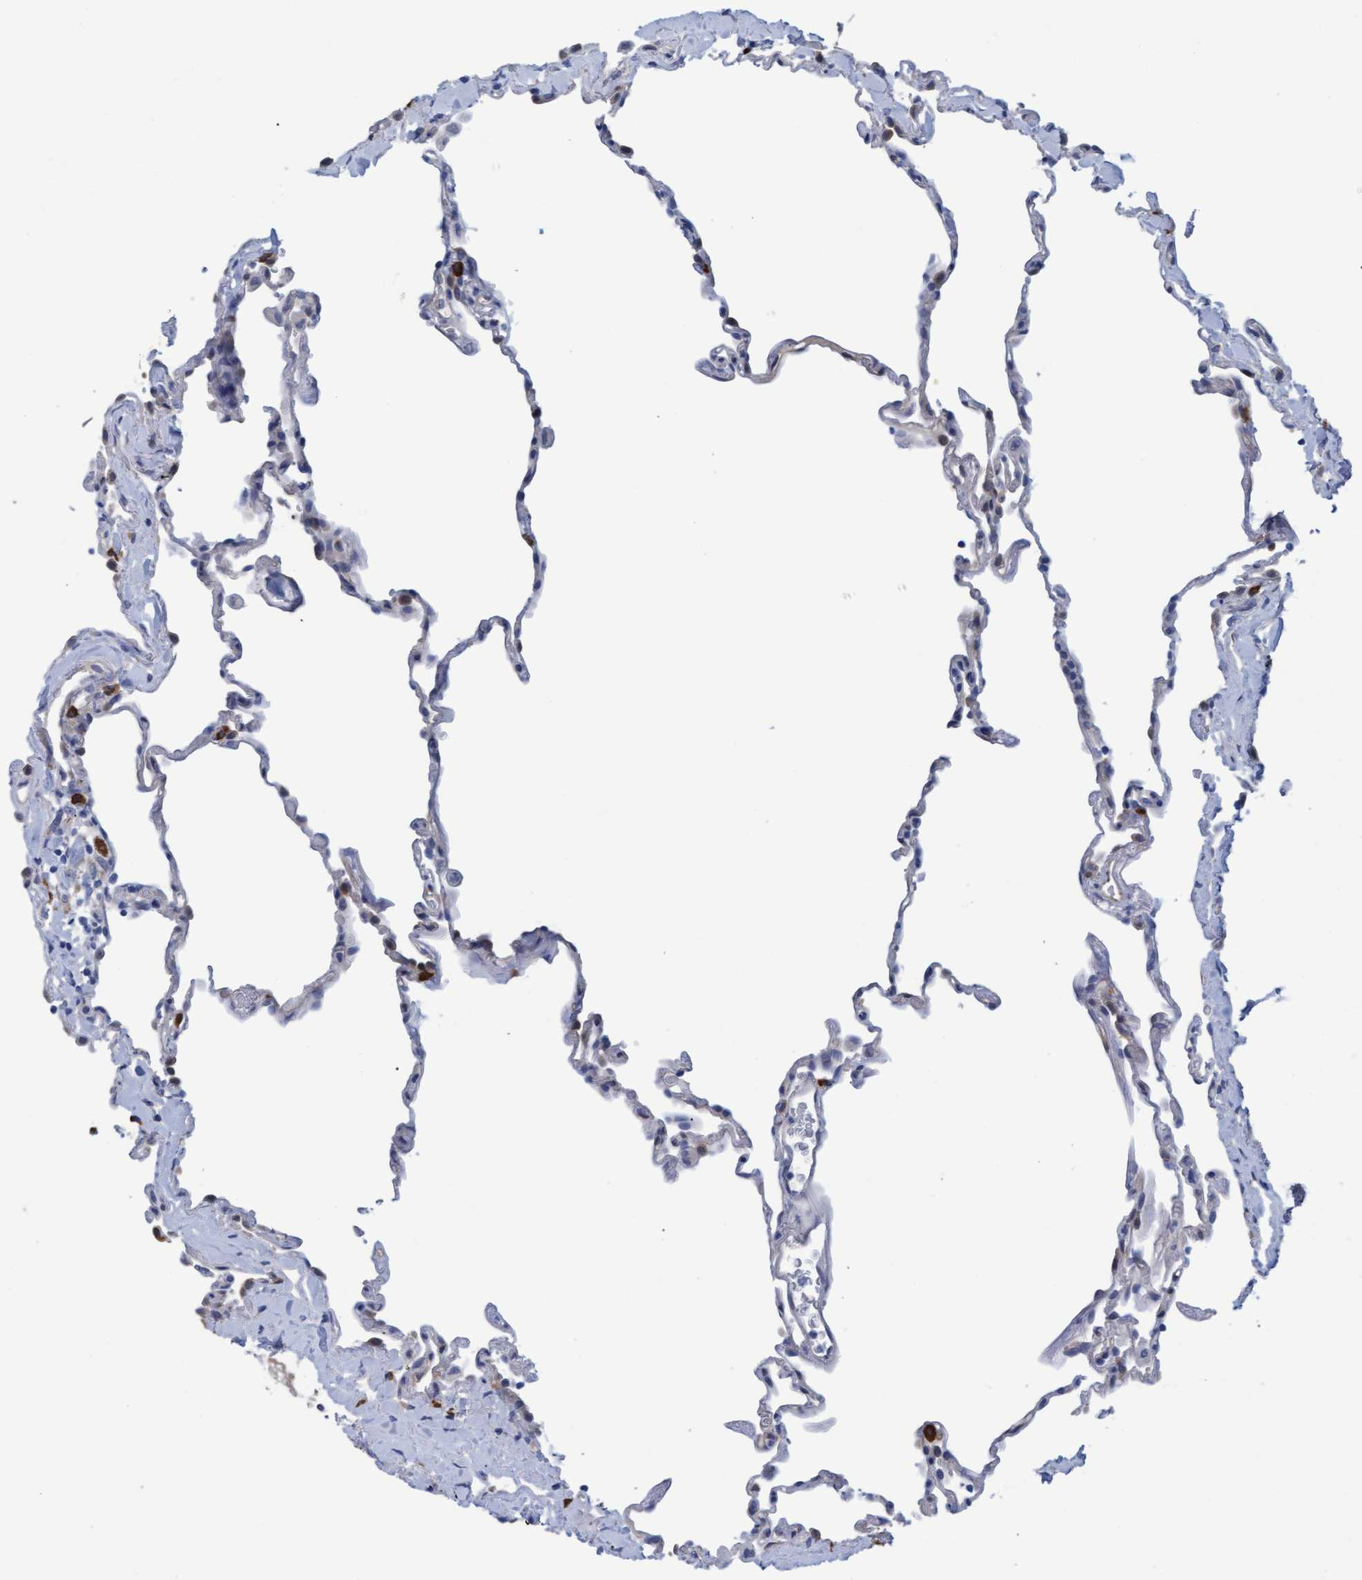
{"staining": {"intensity": "negative", "quantity": "none", "location": "none"}, "tissue": "lung", "cell_type": "Alveolar cells", "image_type": "normal", "snomed": [{"axis": "morphology", "description": "Normal tissue, NOS"}, {"axis": "topography", "description": "Lung"}], "caption": "IHC image of normal lung: lung stained with DAB reveals no significant protein expression in alveolar cells.", "gene": "STXBP1", "patient": {"sex": "male", "age": 59}}